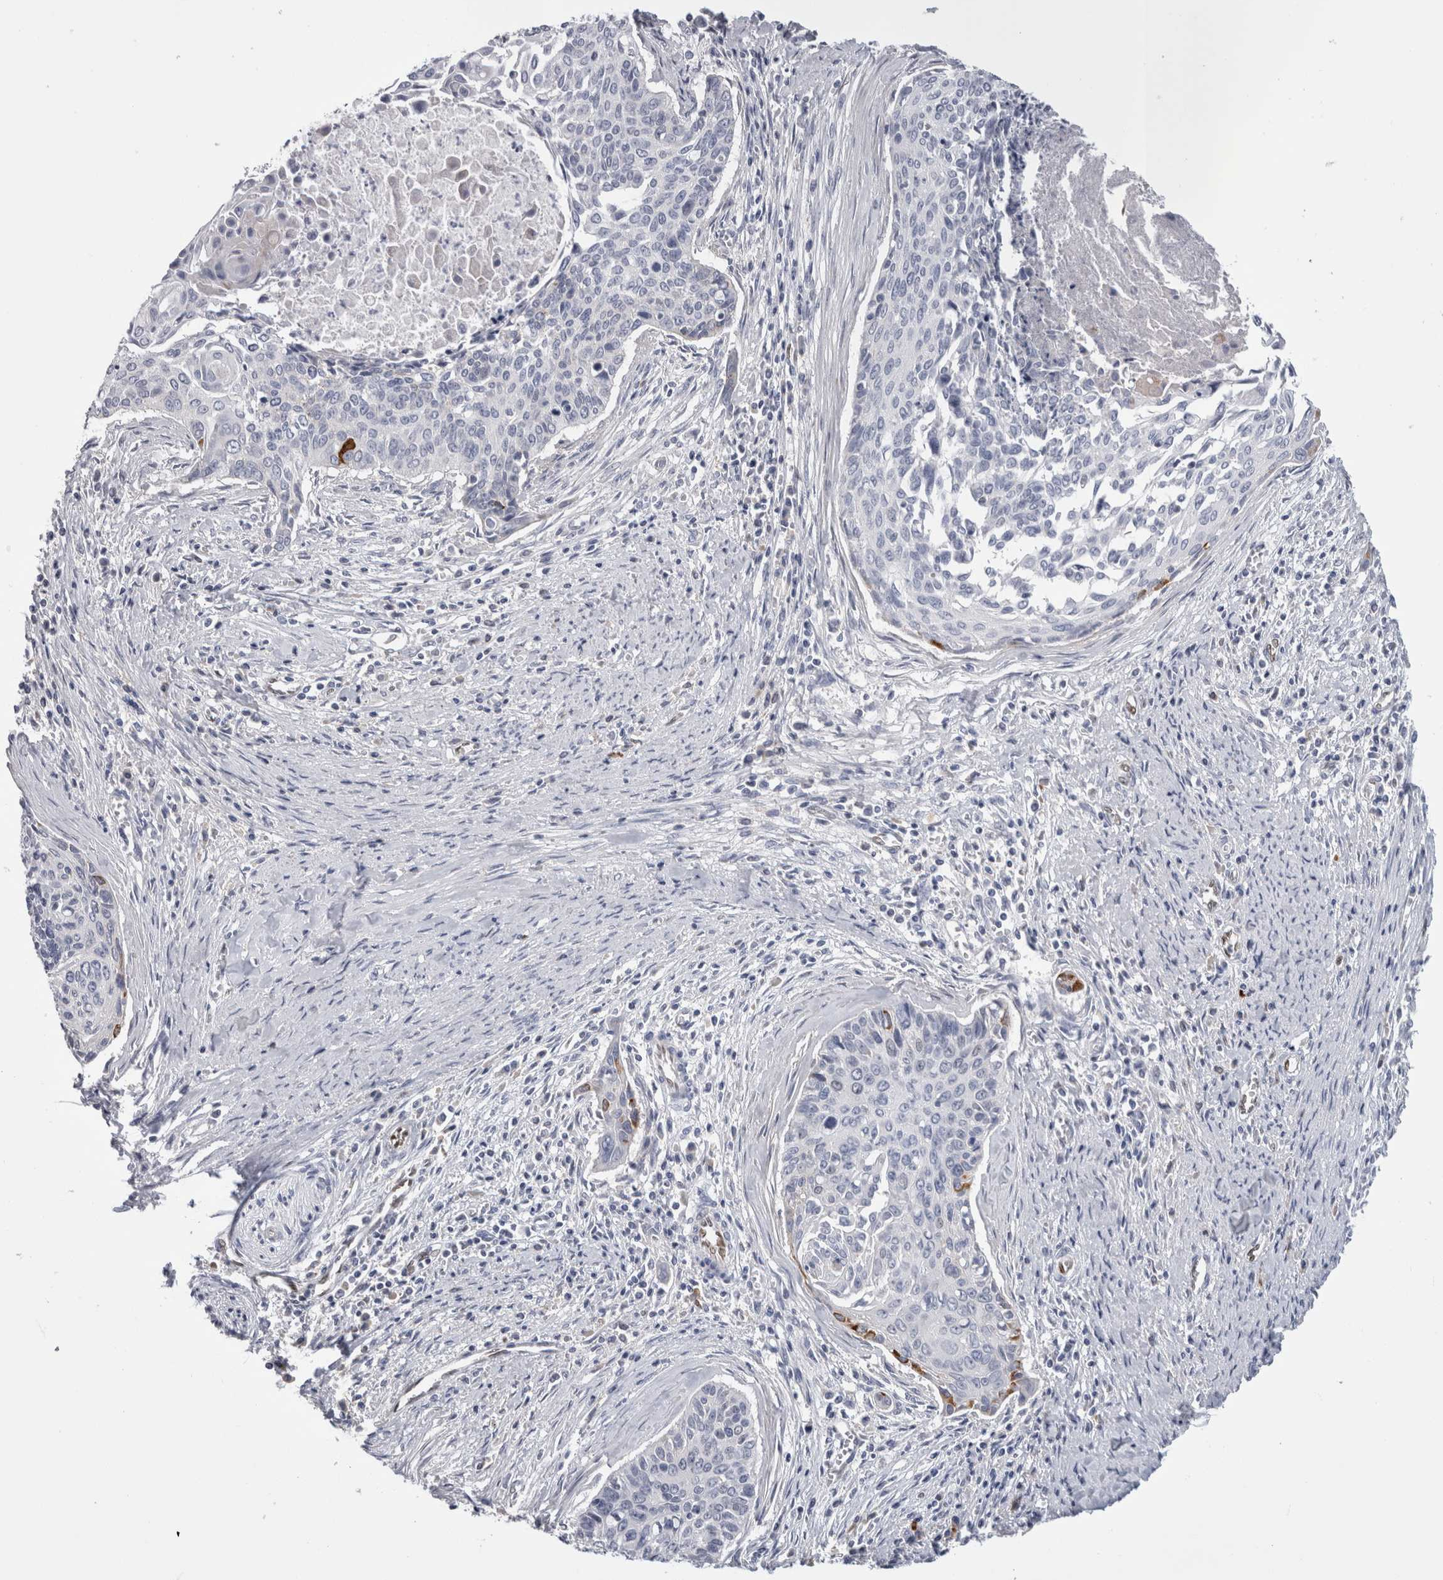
{"staining": {"intensity": "strong", "quantity": "<25%", "location": "cytoplasmic/membranous"}, "tissue": "cervical cancer", "cell_type": "Tumor cells", "image_type": "cancer", "snomed": [{"axis": "morphology", "description": "Squamous cell carcinoma, NOS"}, {"axis": "topography", "description": "Cervix"}], "caption": "Protein staining reveals strong cytoplasmic/membranous expression in about <25% of tumor cells in cervical cancer (squamous cell carcinoma). (DAB (3,3'-diaminobenzidine) IHC with brightfield microscopy, high magnification).", "gene": "IL33", "patient": {"sex": "female", "age": 55}}